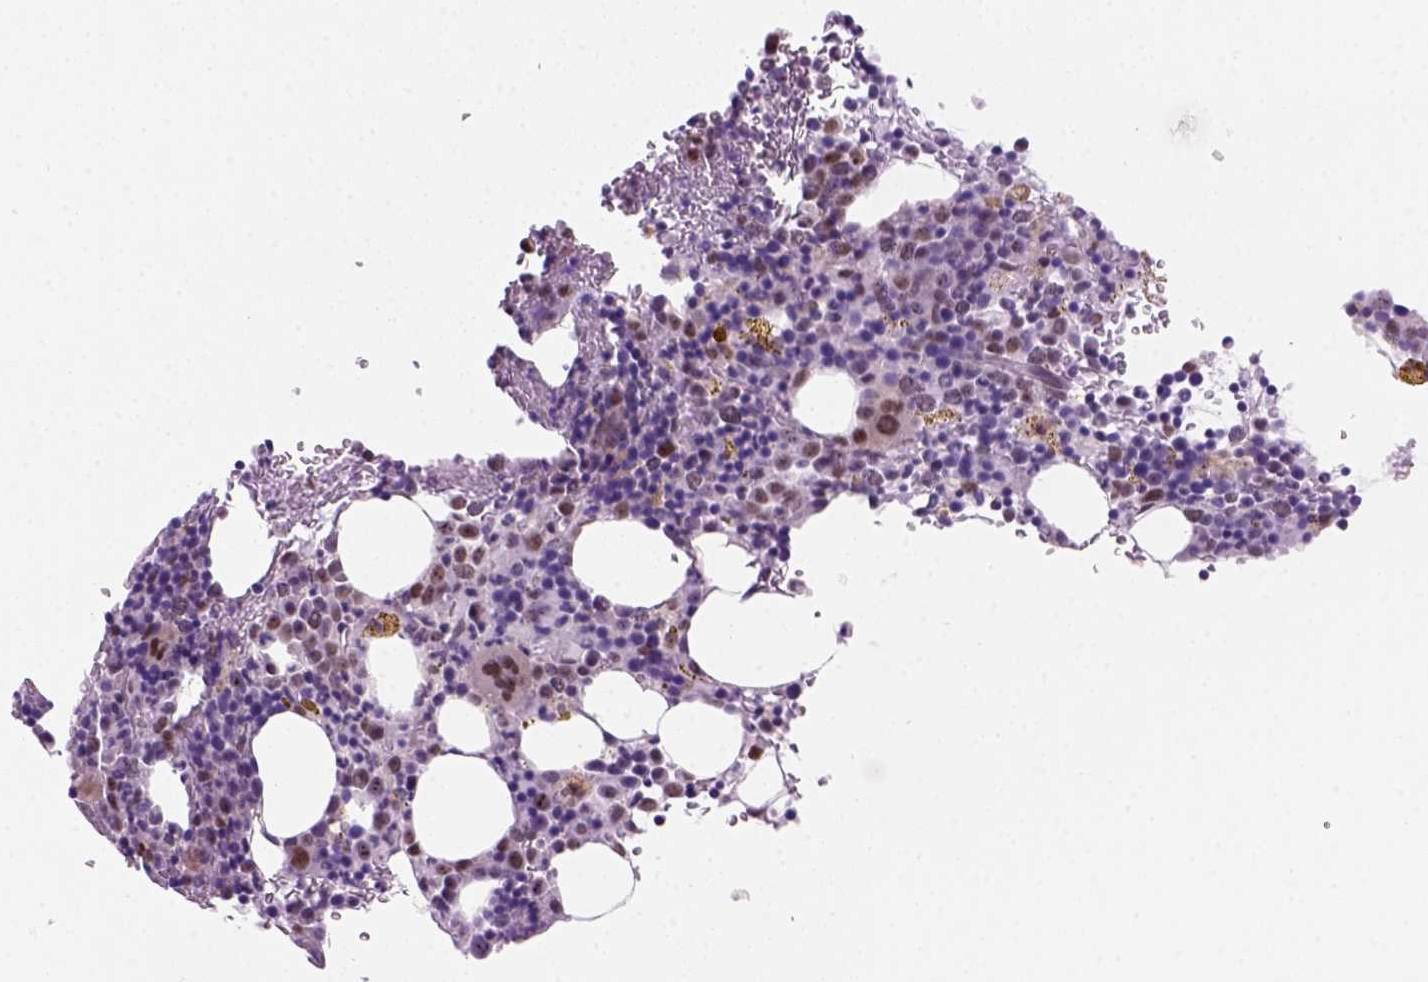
{"staining": {"intensity": "moderate", "quantity": "<25%", "location": "nuclear"}, "tissue": "bone marrow", "cell_type": "Hematopoietic cells", "image_type": "normal", "snomed": [{"axis": "morphology", "description": "Normal tissue, NOS"}, {"axis": "topography", "description": "Bone marrow"}], "caption": "The immunohistochemical stain labels moderate nuclear expression in hematopoietic cells of benign bone marrow. The staining was performed using DAB to visualize the protein expression in brown, while the nuclei were stained in blue with hematoxylin (Magnification: 20x).", "gene": "RRS1", "patient": {"sex": "male", "age": 63}}